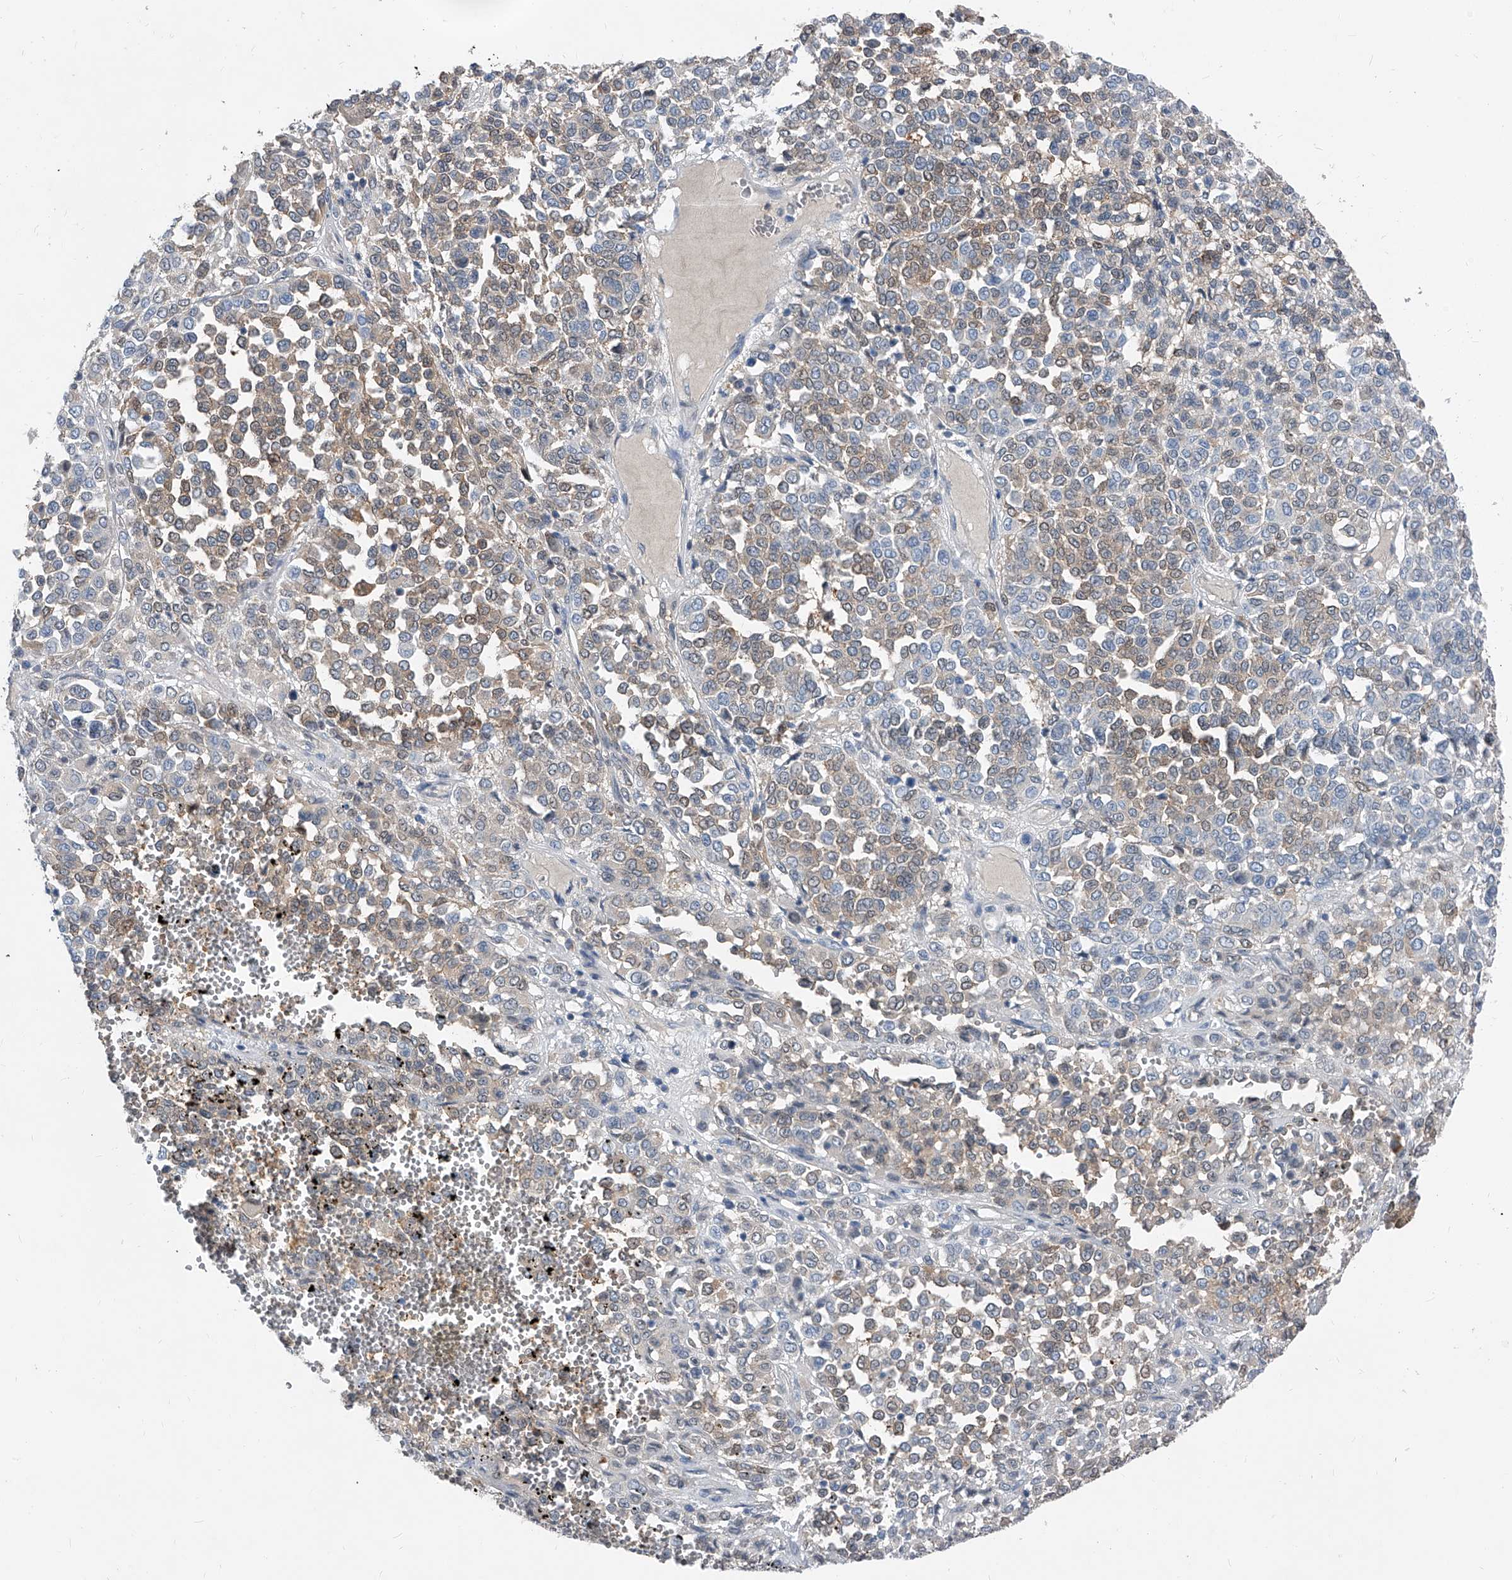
{"staining": {"intensity": "weak", "quantity": "25%-75%", "location": "cytoplasmic/membranous"}, "tissue": "melanoma", "cell_type": "Tumor cells", "image_type": "cancer", "snomed": [{"axis": "morphology", "description": "Malignant melanoma, Metastatic site"}, {"axis": "topography", "description": "Pancreas"}], "caption": "A micrograph showing weak cytoplasmic/membranous expression in approximately 25%-75% of tumor cells in melanoma, as visualized by brown immunohistochemical staining.", "gene": "MAP2K6", "patient": {"sex": "female", "age": 30}}